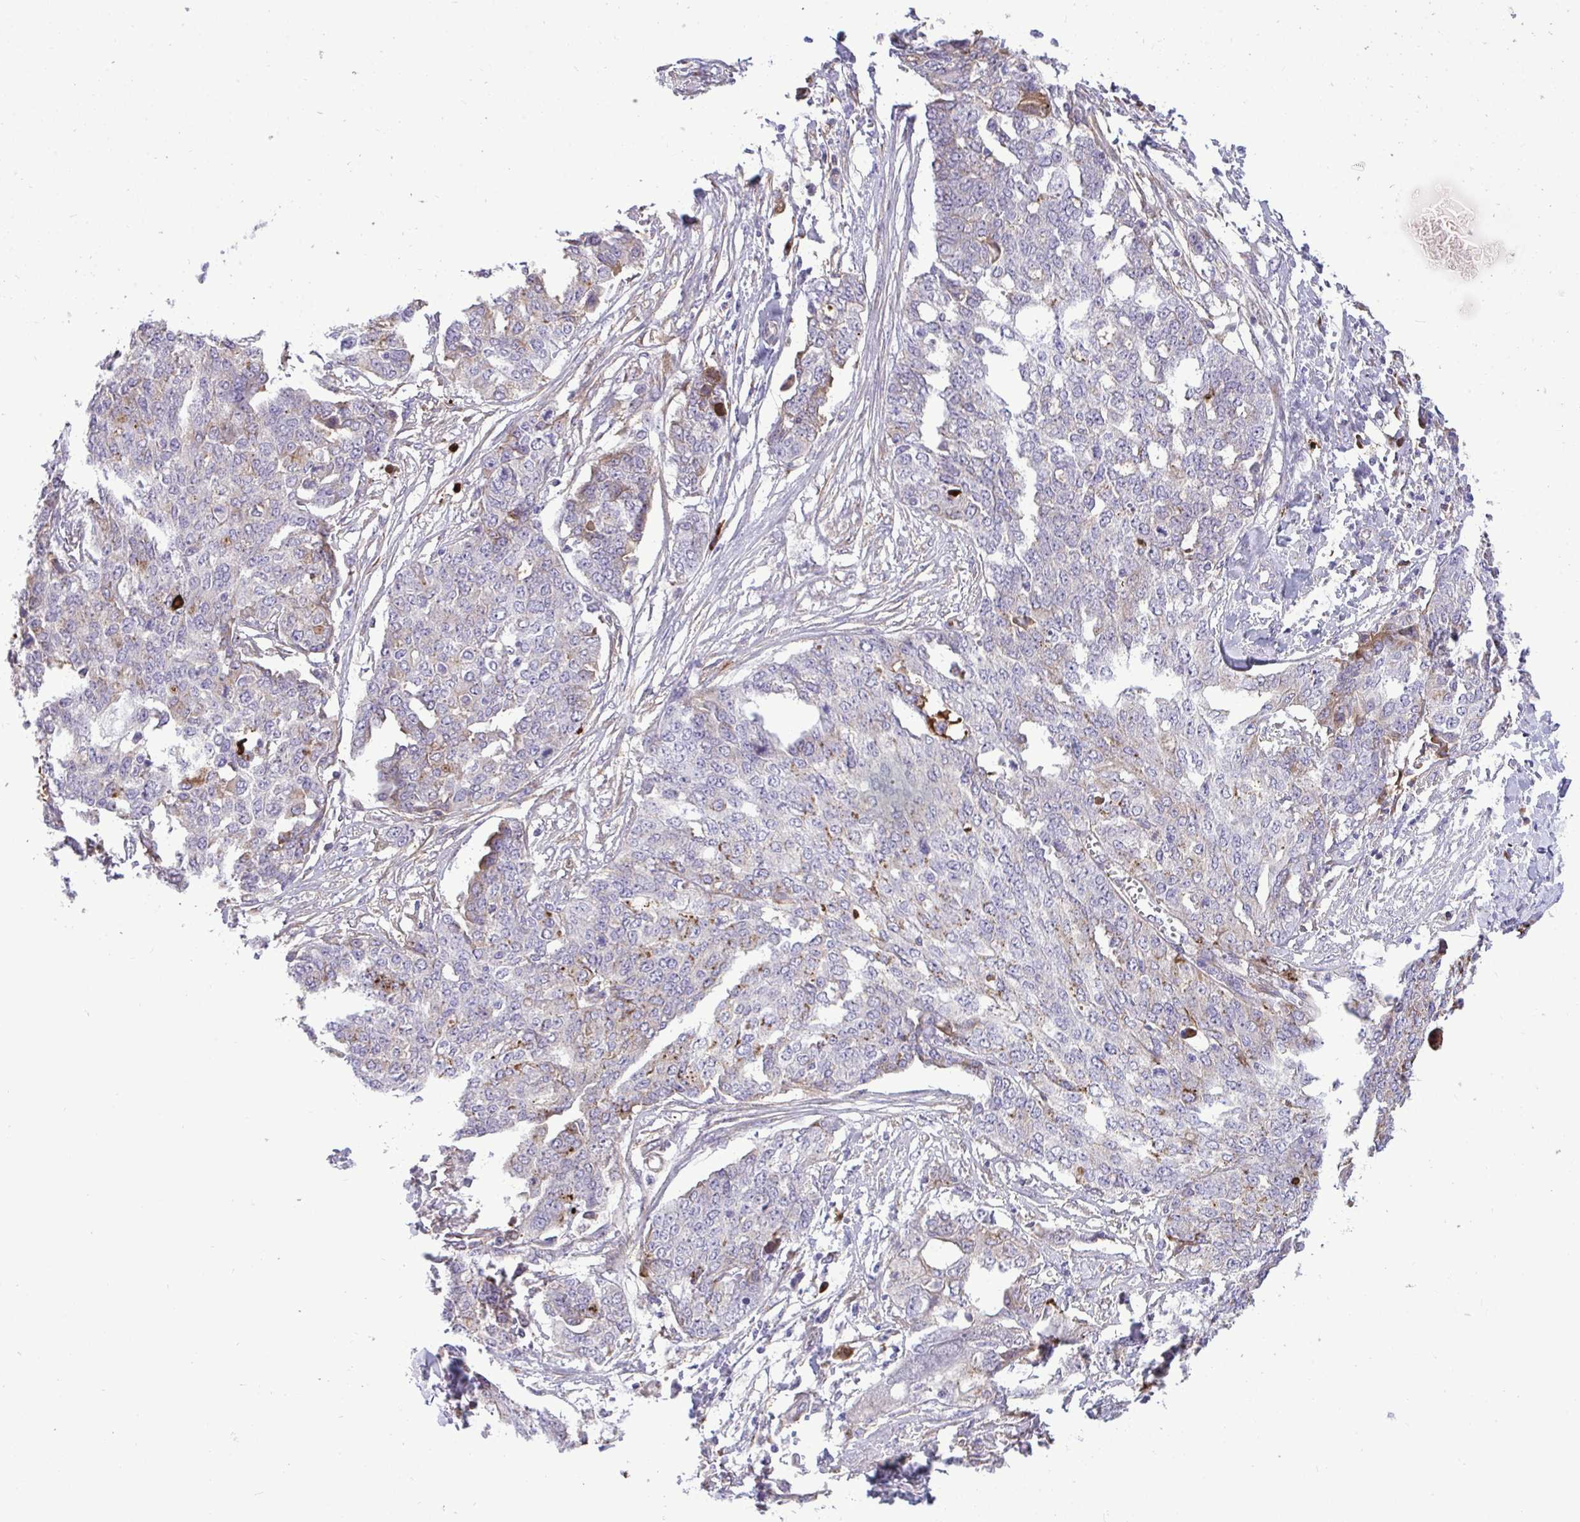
{"staining": {"intensity": "moderate", "quantity": "<25%", "location": "cytoplasmic/membranous"}, "tissue": "ovarian cancer", "cell_type": "Tumor cells", "image_type": "cancer", "snomed": [{"axis": "morphology", "description": "Cystadenocarcinoma, serous, NOS"}, {"axis": "topography", "description": "Soft tissue"}, {"axis": "topography", "description": "Ovary"}], "caption": "Protein expression analysis of human ovarian serous cystadenocarcinoma reveals moderate cytoplasmic/membranous positivity in approximately <25% of tumor cells.", "gene": "F2", "patient": {"sex": "female", "age": 57}}